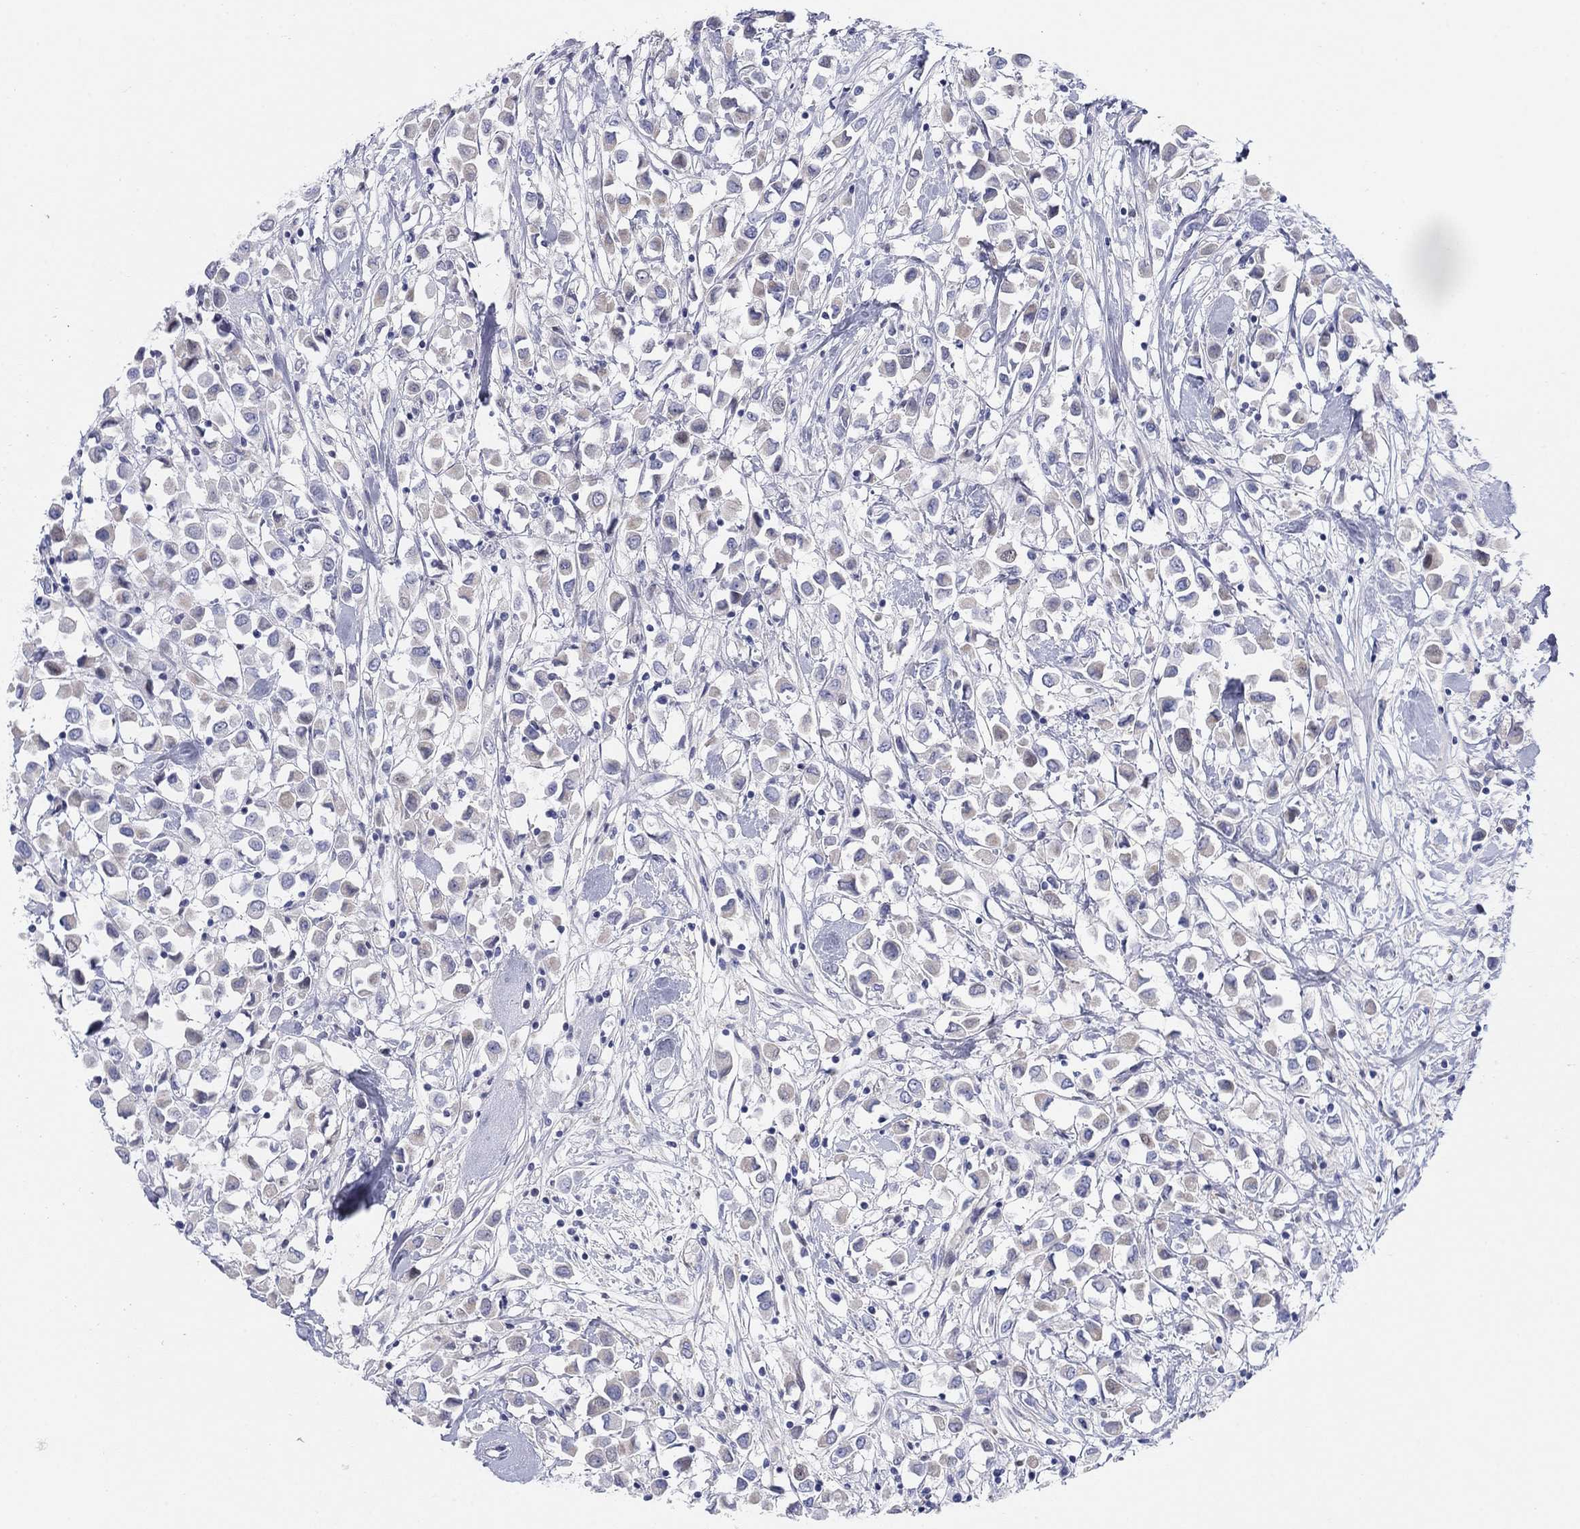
{"staining": {"intensity": "negative", "quantity": "none", "location": "none"}, "tissue": "breast cancer", "cell_type": "Tumor cells", "image_type": "cancer", "snomed": [{"axis": "morphology", "description": "Duct carcinoma"}, {"axis": "topography", "description": "Breast"}], "caption": "High magnification brightfield microscopy of infiltrating ductal carcinoma (breast) stained with DAB (brown) and counterstained with hematoxylin (blue): tumor cells show no significant positivity. (DAB (3,3'-diaminobenzidine) immunohistochemistry (IHC), high magnification).", "gene": "HEATR4", "patient": {"sex": "female", "age": 61}}